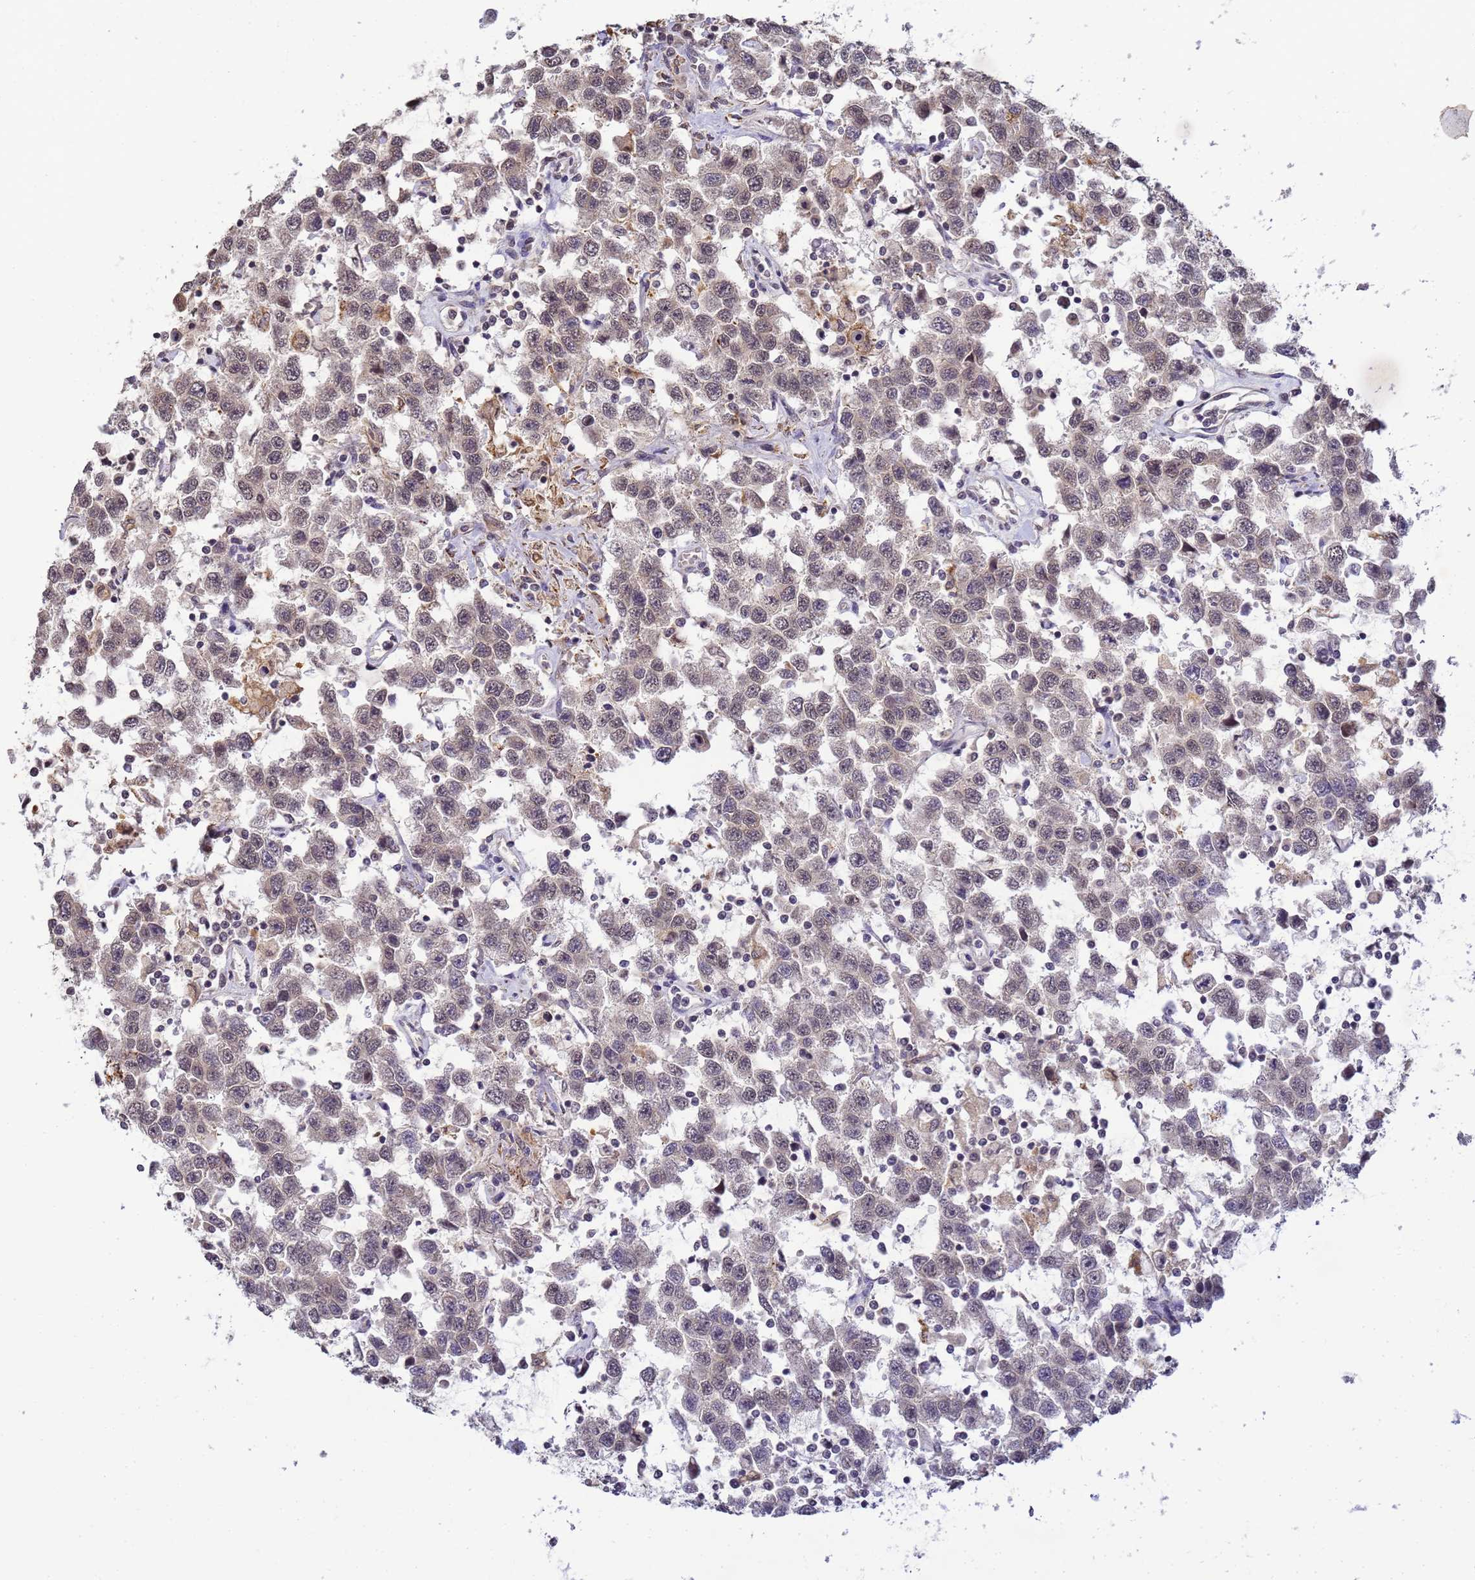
{"staining": {"intensity": "negative", "quantity": "none", "location": "none"}, "tissue": "testis cancer", "cell_type": "Tumor cells", "image_type": "cancer", "snomed": [{"axis": "morphology", "description": "Seminoma, NOS"}, {"axis": "topography", "description": "Testis"}], "caption": "This is a micrograph of immunohistochemistry staining of seminoma (testis), which shows no positivity in tumor cells.", "gene": "MYL7", "patient": {"sex": "male", "age": 41}}